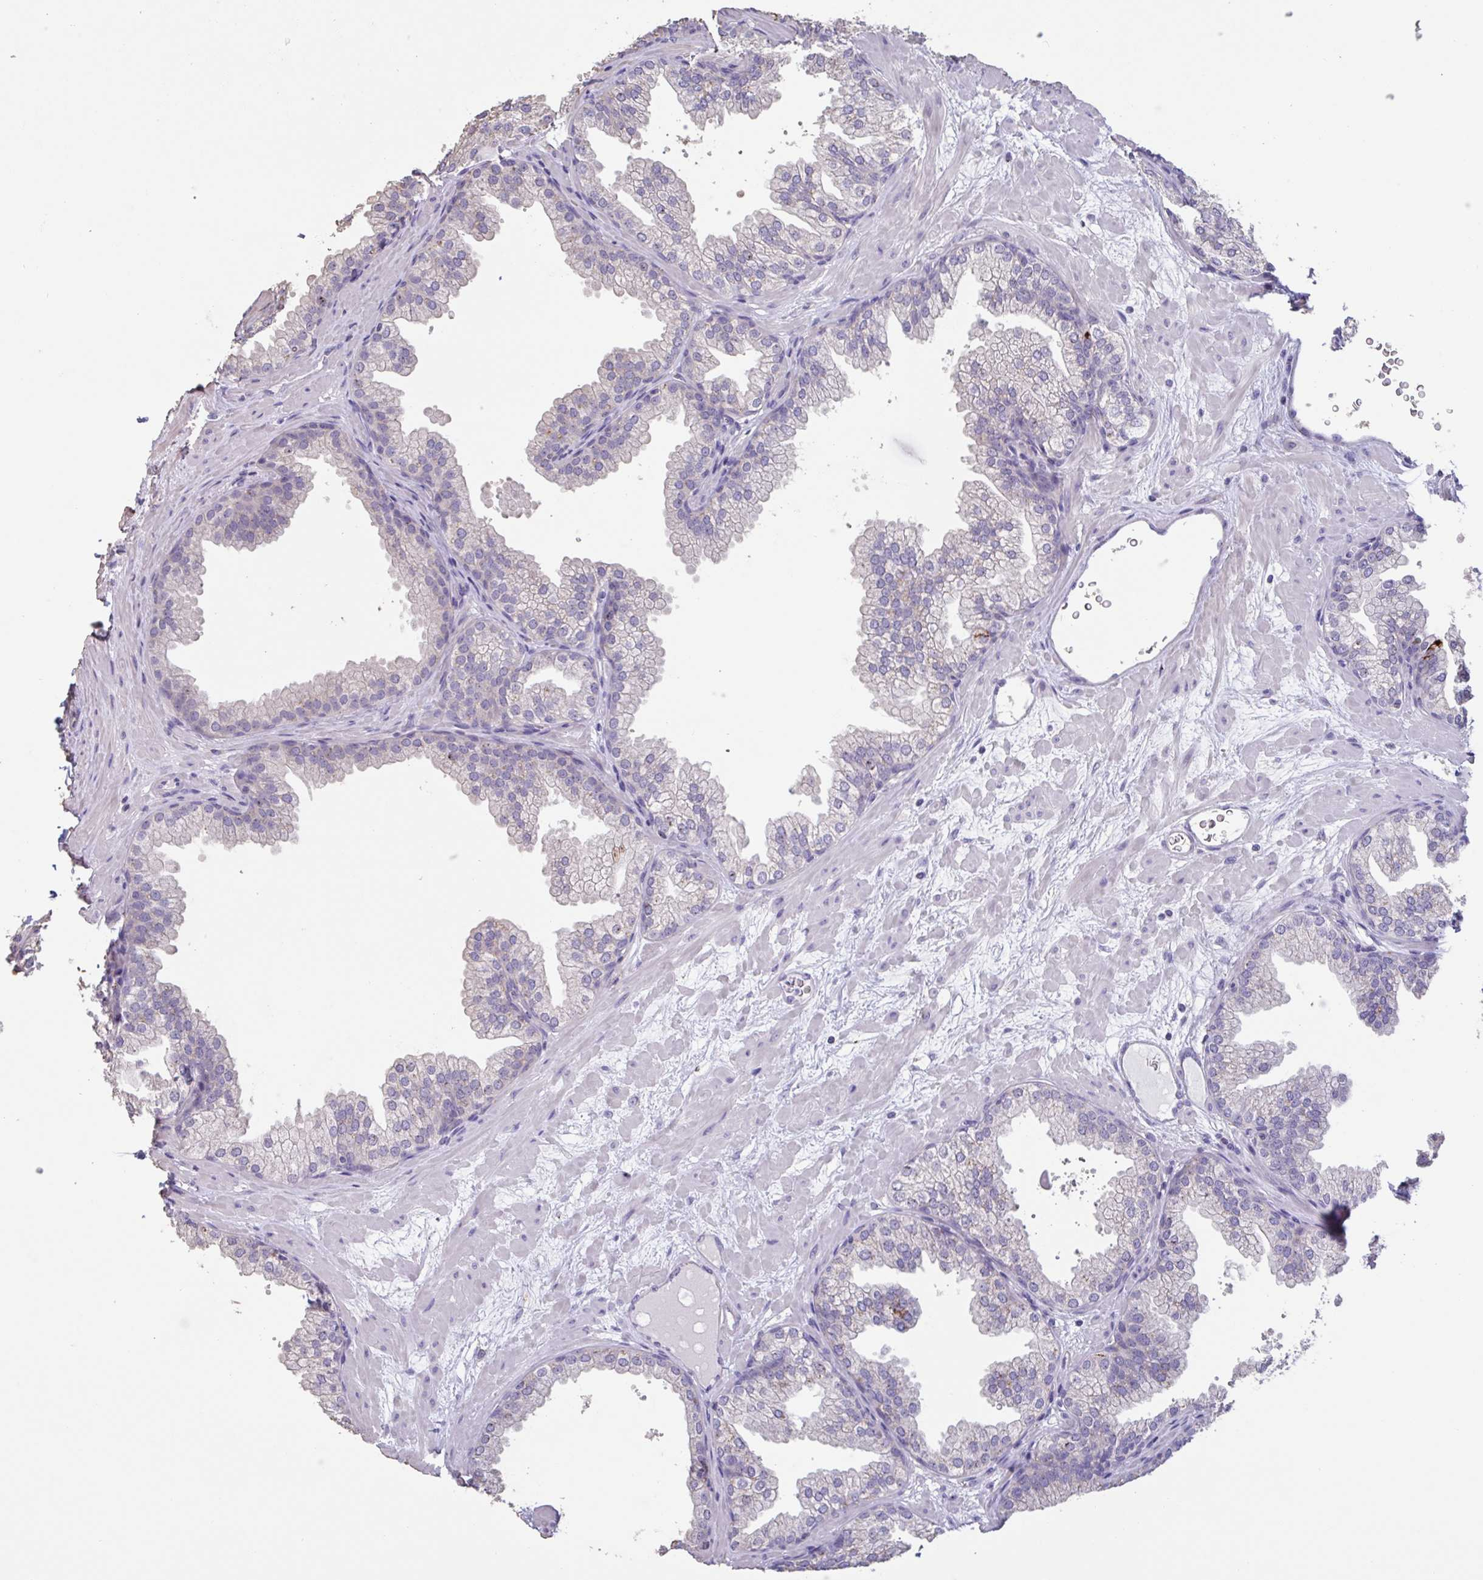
{"staining": {"intensity": "negative", "quantity": "none", "location": "none"}, "tissue": "prostate", "cell_type": "Glandular cells", "image_type": "normal", "snomed": [{"axis": "morphology", "description": "Normal tissue, NOS"}, {"axis": "topography", "description": "Prostate"}], "caption": "Immunohistochemistry (IHC) image of benign prostate: prostate stained with DAB (3,3'-diaminobenzidine) reveals no significant protein staining in glandular cells. (DAB immunohistochemistry (IHC) with hematoxylin counter stain).", "gene": "CHMP5", "patient": {"sex": "male", "age": 37}}